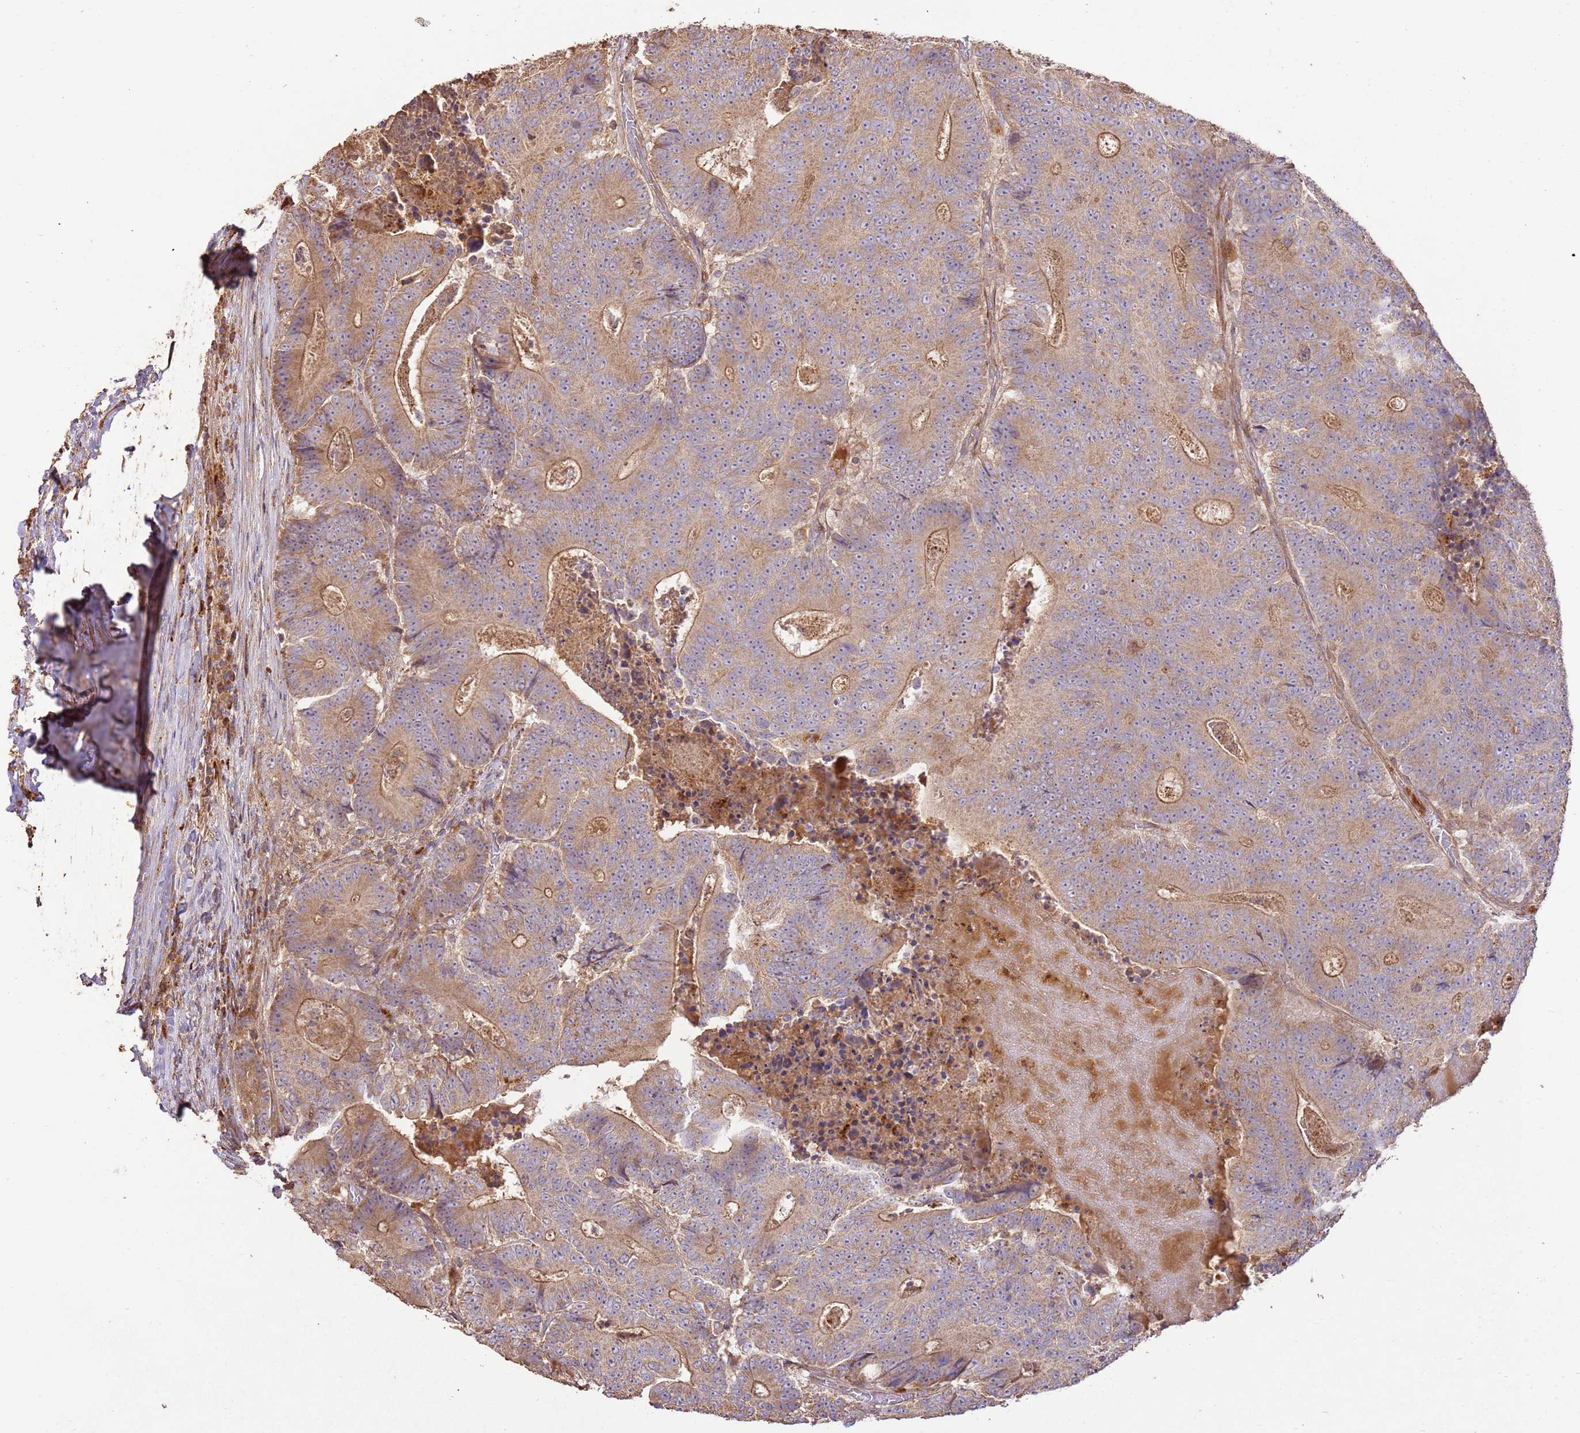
{"staining": {"intensity": "moderate", "quantity": "25%-75%", "location": "cytoplasmic/membranous"}, "tissue": "colorectal cancer", "cell_type": "Tumor cells", "image_type": "cancer", "snomed": [{"axis": "morphology", "description": "Adenocarcinoma, NOS"}, {"axis": "topography", "description": "Colon"}], "caption": "Human colorectal adenocarcinoma stained with a protein marker exhibits moderate staining in tumor cells.", "gene": "CEP55", "patient": {"sex": "male", "age": 83}}